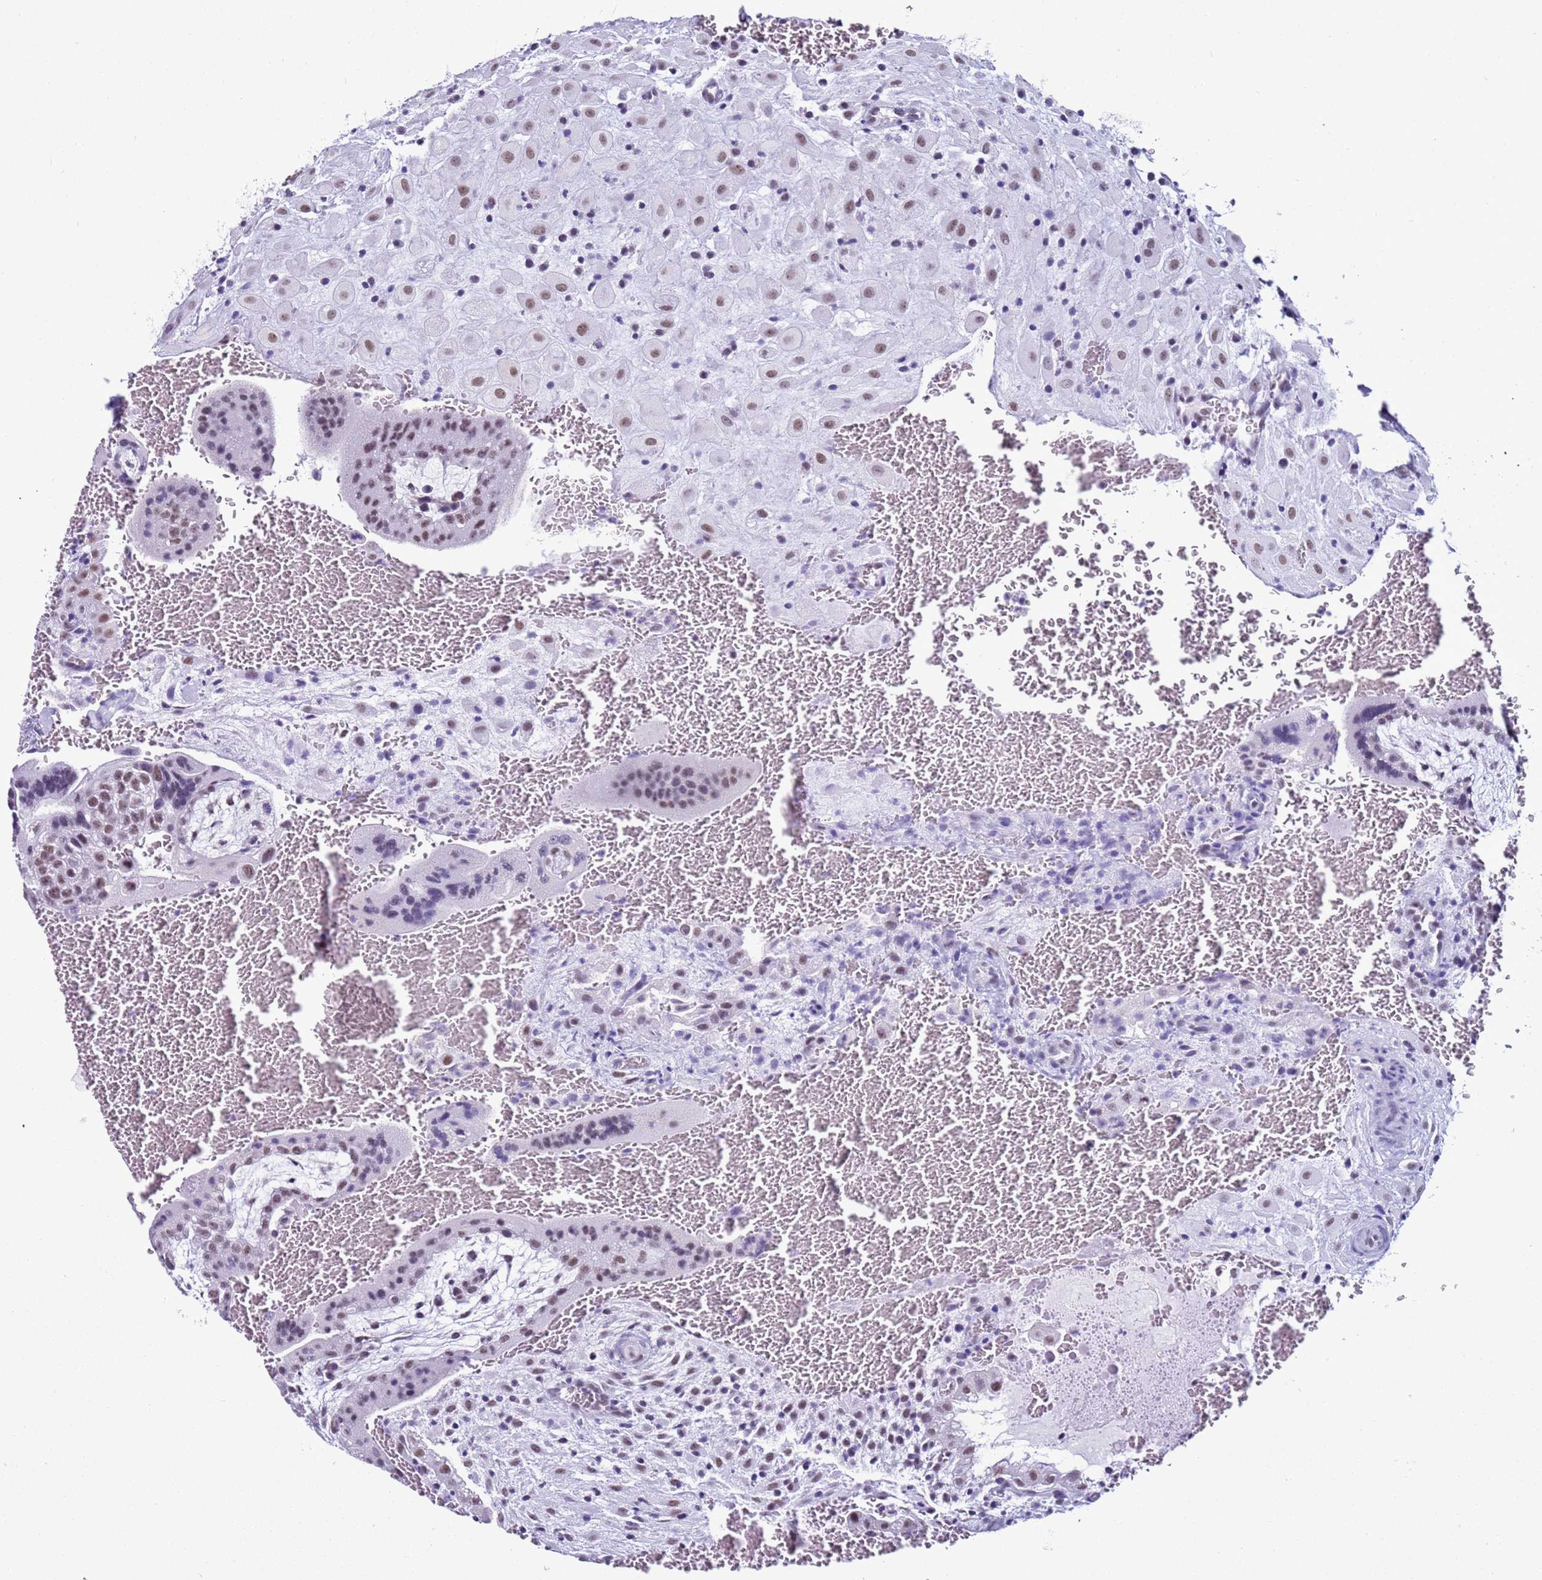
{"staining": {"intensity": "weak", "quantity": ">75%", "location": "nuclear"}, "tissue": "placenta", "cell_type": "Decidual cells", "image_type": "normal", "snomed": [{"axis": "morphology", "description": "Normal tissue, NOS"}, {"axis": "topography", "description": "Placenta"}], "caption": "About >75% of decidual cells in unremarkable placenta demonstrate weak nuclear protein positivity as visualized by brown immunohistochemical staining.", "gene": "DHX15", "patient": {"sex": "female", "age": 35}}